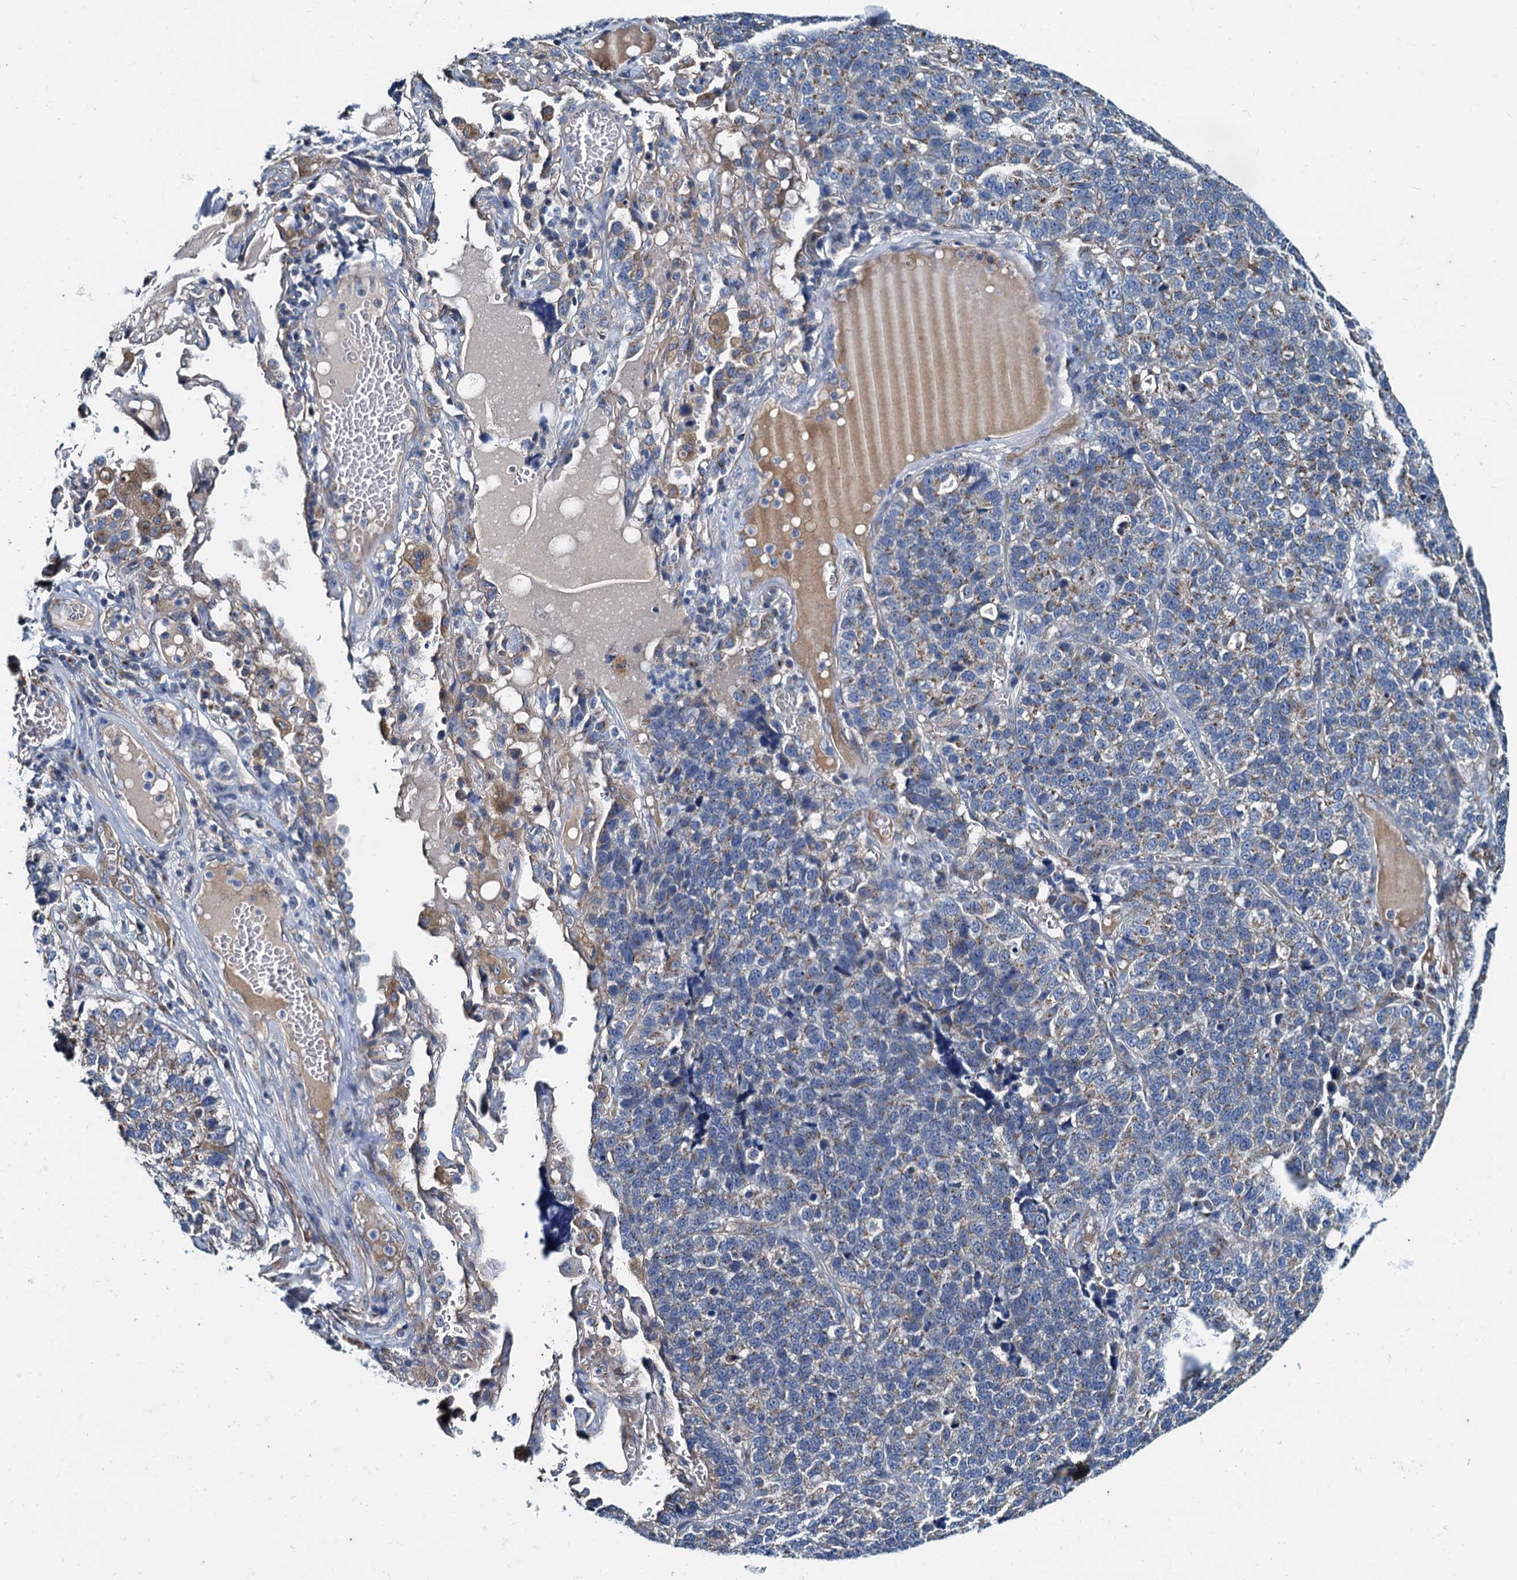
{"staining": {"intensity": "moderate", "quantity": "<25%", "location": "cytoplasmic/membranous"}, "tissue": "lung cancer", "cell_type": "Tumor cells", "image_type": "cancer", "snomed": [{"axis": "morphology", "description": "Adenocarcinoma, NOS"}, {"axis": "topography", "description": "Lung"}], "caption": "Protein staining of lung adenocarcinoma tissue demonstrates moderate cytoplasmic/membranous staining in approximately <25% of tumor cells. Ihc stains the protein in brown and the nuclei are stained blue.", "gene": "NGRN", "patient": {"sex": "male", "age": 49}}